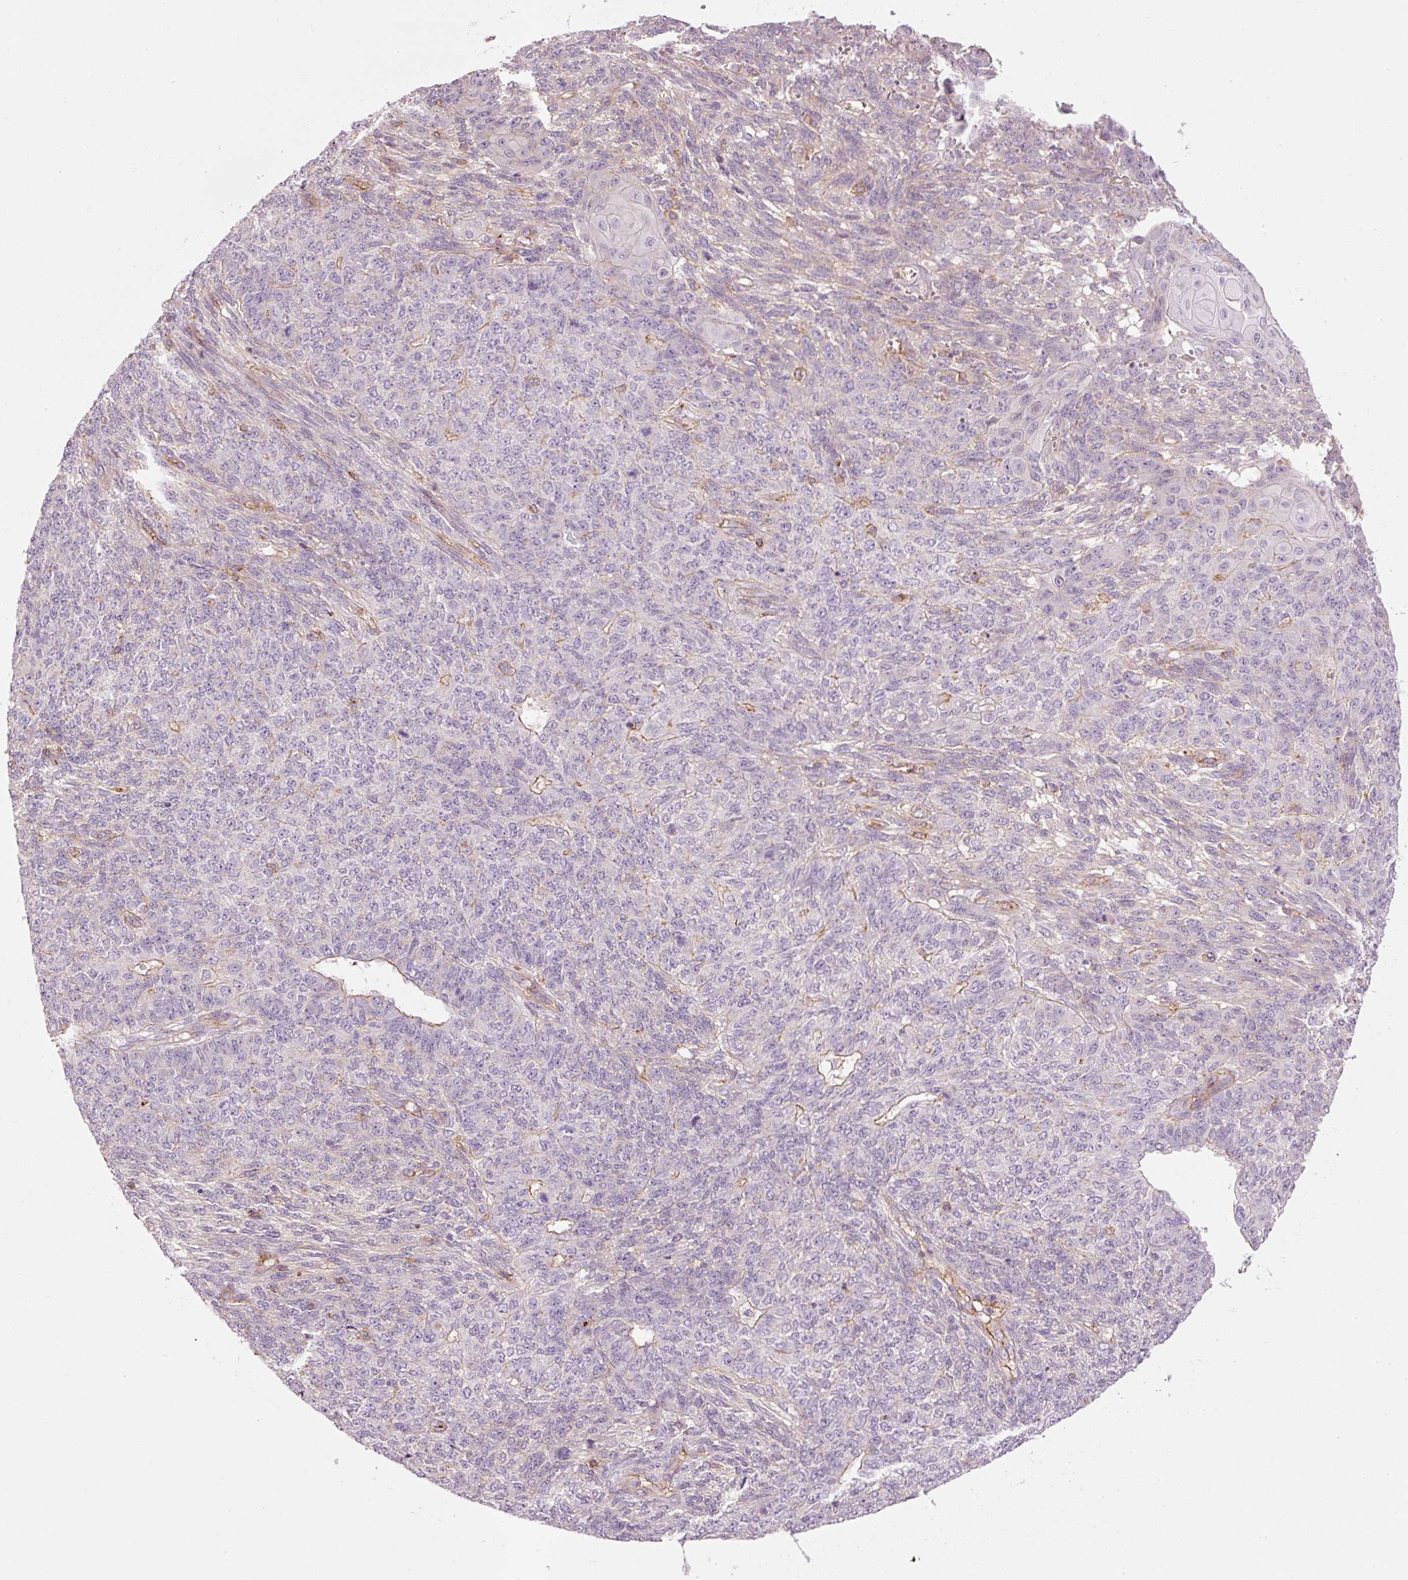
{"staining": {"intensity": "weak", "quantity": "<25%", "location": "cytoplasmic/membranous"}, "tissue": "endometrial cancer", "cell_type": "Tumor cells", "image_type": "cancer", "snomed": [{"axis": "morphology", "description": "Adenocarcinoma, NOS"}, {"axis": "topography", "description": "Endometrium"}], "caption": "DAB immunohistochemical staining of human endometrial adenocarcinoma exhibits no significant staining in tumor cells.", "gene": "SIPA1", "patient": {"sex": "female", "age": 32}}